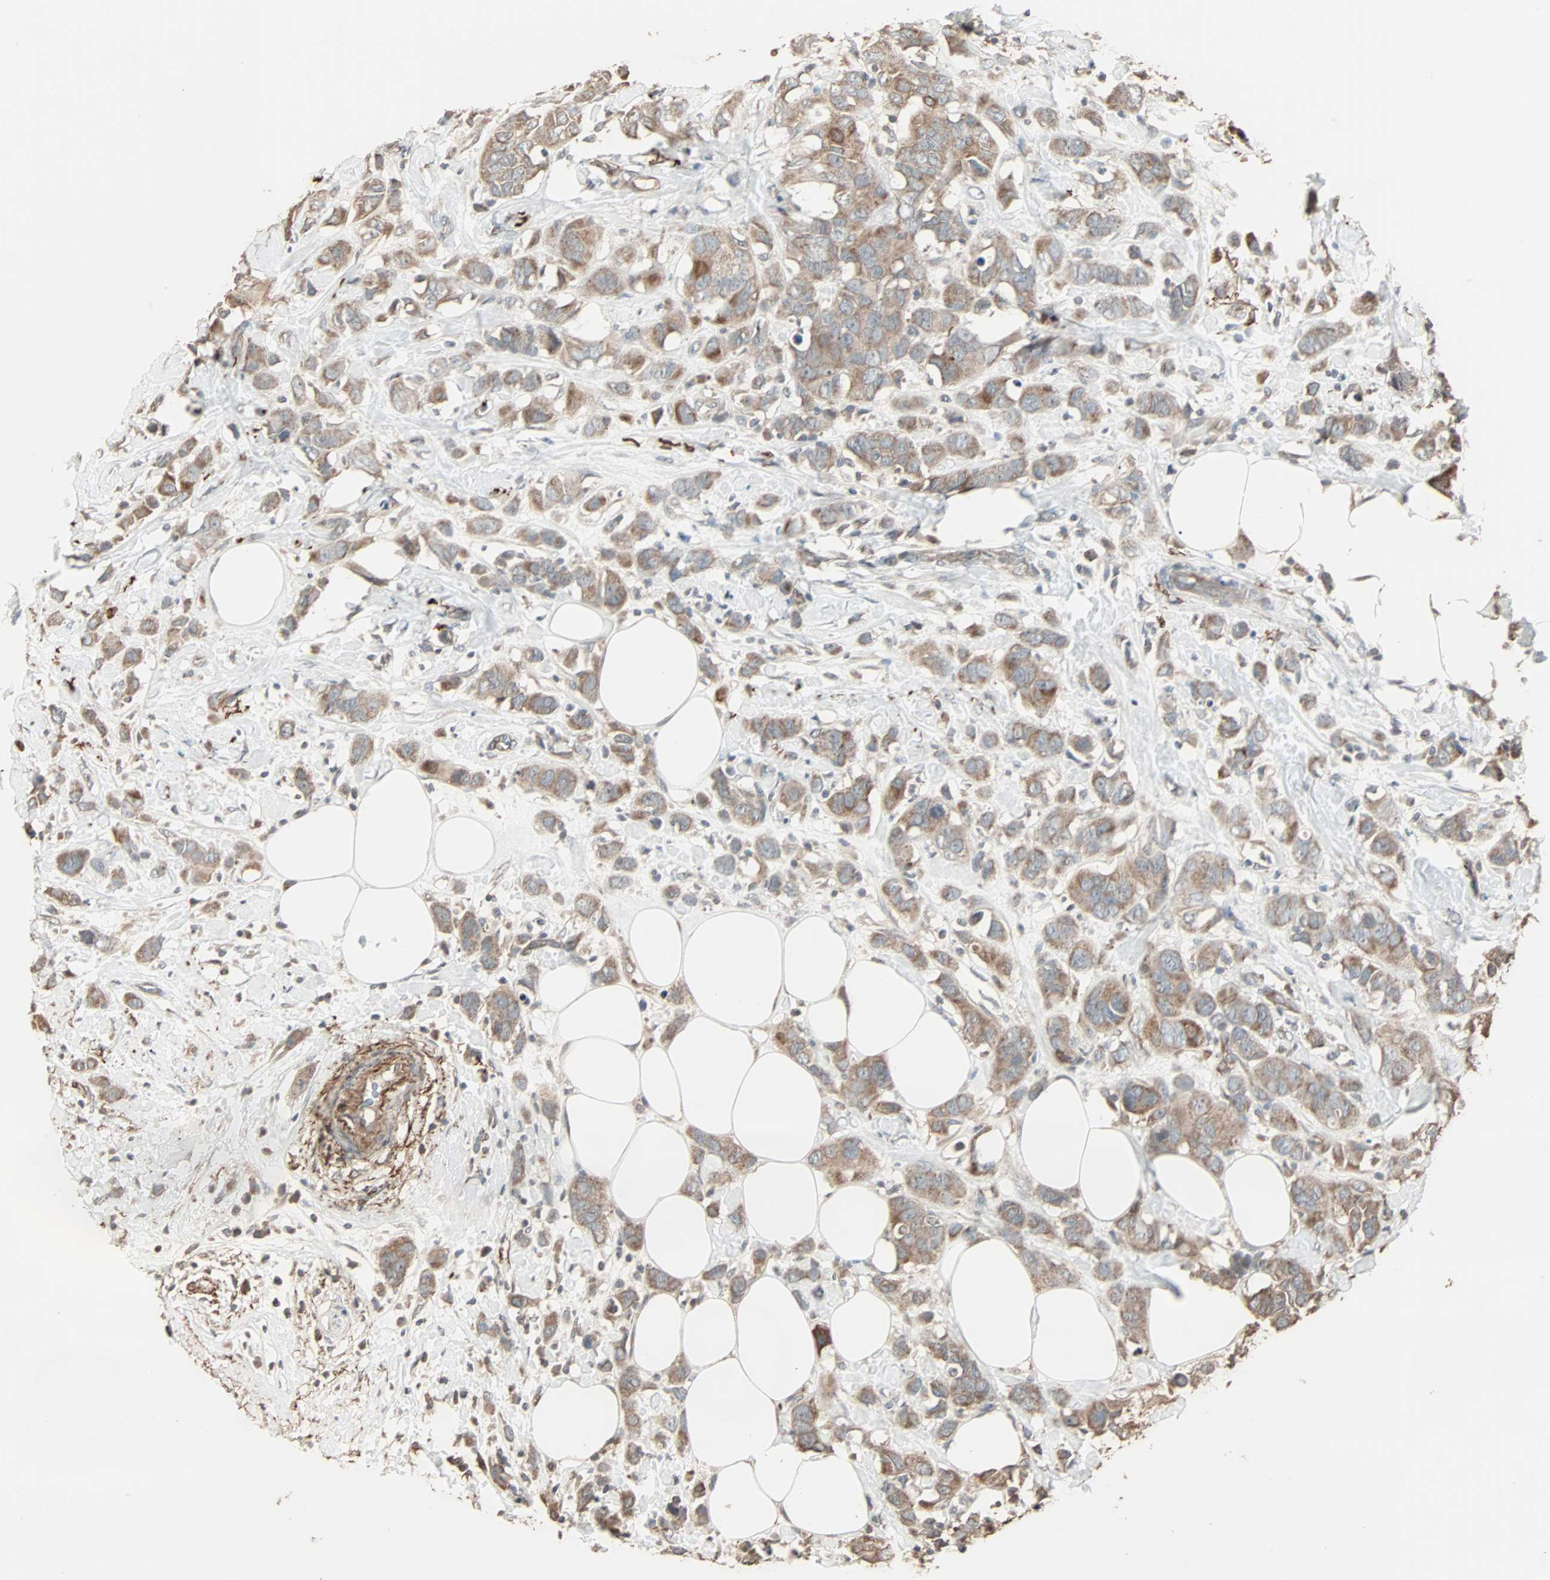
{"staining": {"intensity": "moderate", "quantity": ">75%", "location": "cytoplasmic/membranous"}, "tissue": "breast cancer", "cell_type": "Tumor cells", "image_type": "cancer", "snomed": [{"axis": "morphology", "description": "Normal tissue, NOS"}, {"axis": "morphology", "description": "Duct carcinoma"}, {"axis": "topography", "description": "Breast"}], "caption": "A brown stain labels moderate cytoplasmic/membranous expression of a protein in human breast invasive ductal carcinoma tumor cells. (brown staining indicates protein expression, while blue staining denotes nuclei).", "gene": "CALCRL", "patient": {"sex": "female", "age": 50}}